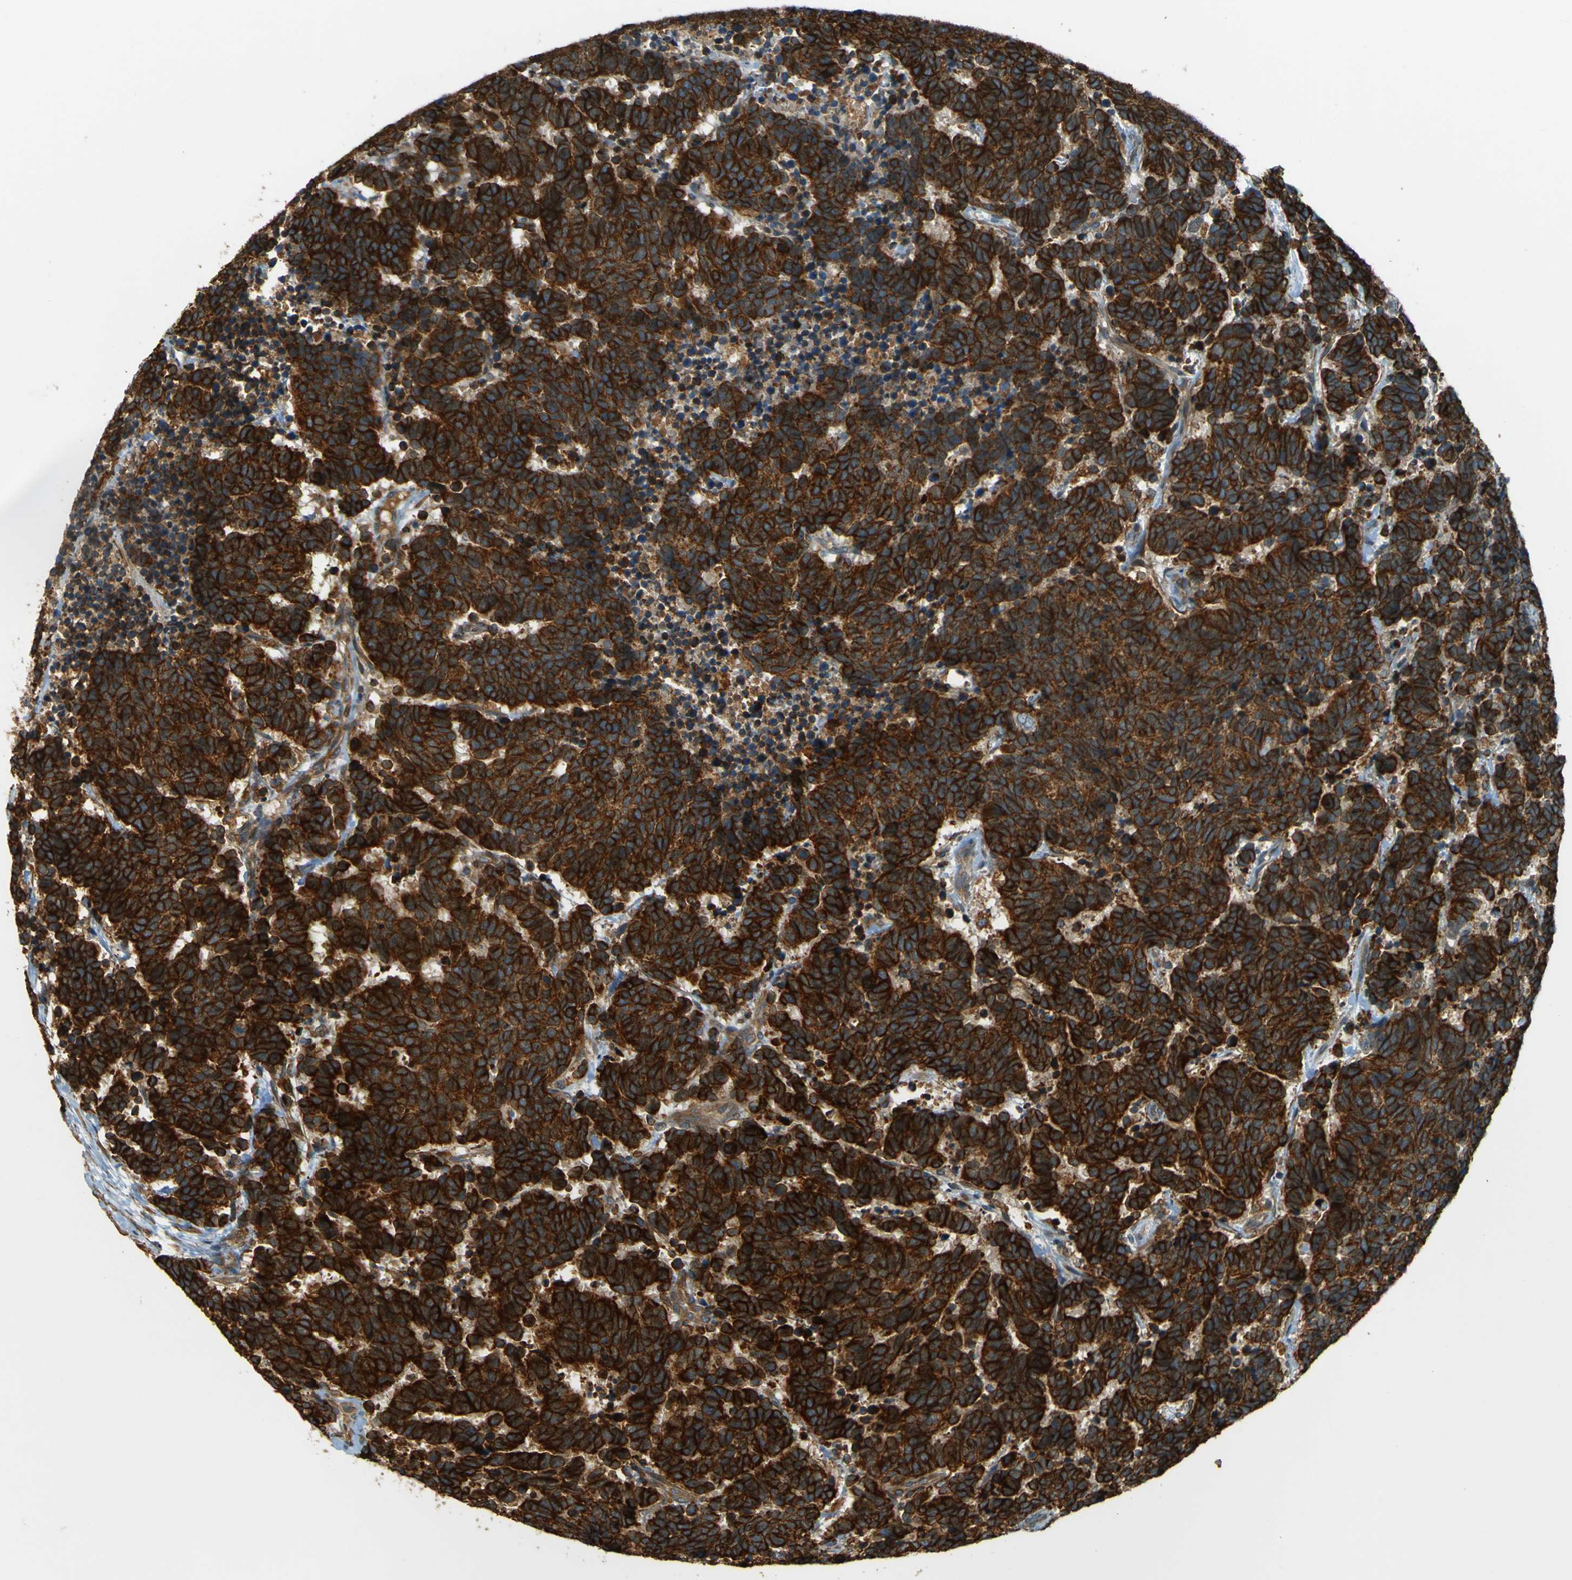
{"staining": {"intensity": "strong", "quantity": ">75%", "location": "cytoplasmic/membranous"}, "tissue": "carcinoid", "cell_type": "Tumor cells", "image_type": "cancer", "snomed": [{"axis": "morphology", "description": "Carcinoma, NOS"}, {"axis": "morphology", "description": "Carcinoid, malignant, NOS"}, {"axis": "topography", "description": "Urinary bladder"}], "caption": "Tumor cells exhibit high levels of strong cytoplasmic/membranous expression in approximately >75% of cells in carcinoid.", "gene": "LPCAT1", "patient": {"sex": "male", "age": 57}}